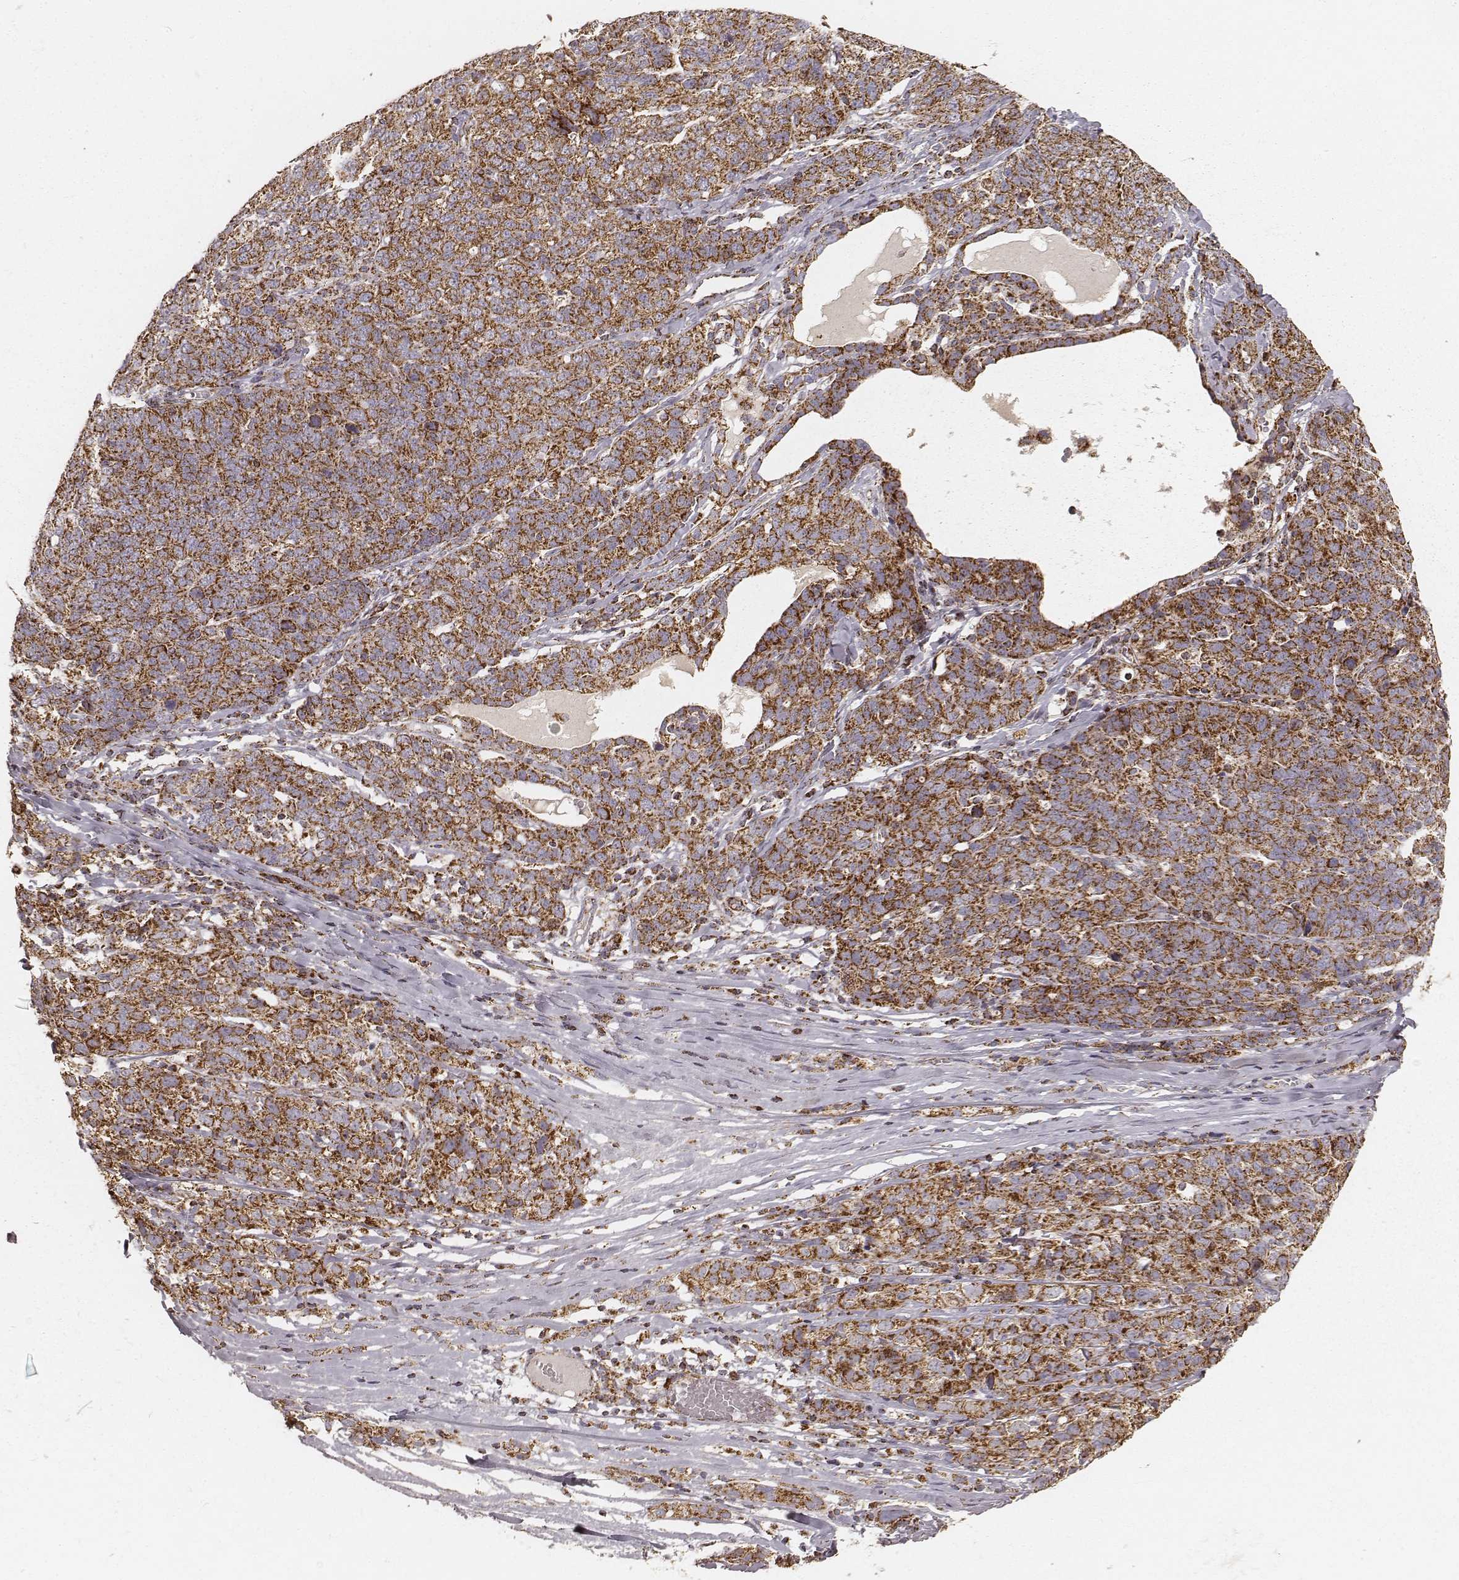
{"staining": {"intensity": "strong", "quantity": ">75%", "location": "cytoplasmic/membranous"}, "tissue": "ovarian cancer", "cell_type": "Tumor cells", "image_type": "cancer", "snomed": [{"axis": "morphology", "description": "Cystadenocarcinoma, serous, NOS"}, {"axis": "topography", "description": "Ovary"}], "caption": "A brown stain shows strong cytoplasmic/membranous expression of a protein in ovarian serous cystadenocarcinoma tumor cells. (DAB (3,3'-diaminobenzidine) = brown stain, brightfield microscopy at high magnification).", "gene": "CS", "patient": {"sex": "female", "age": 71}}